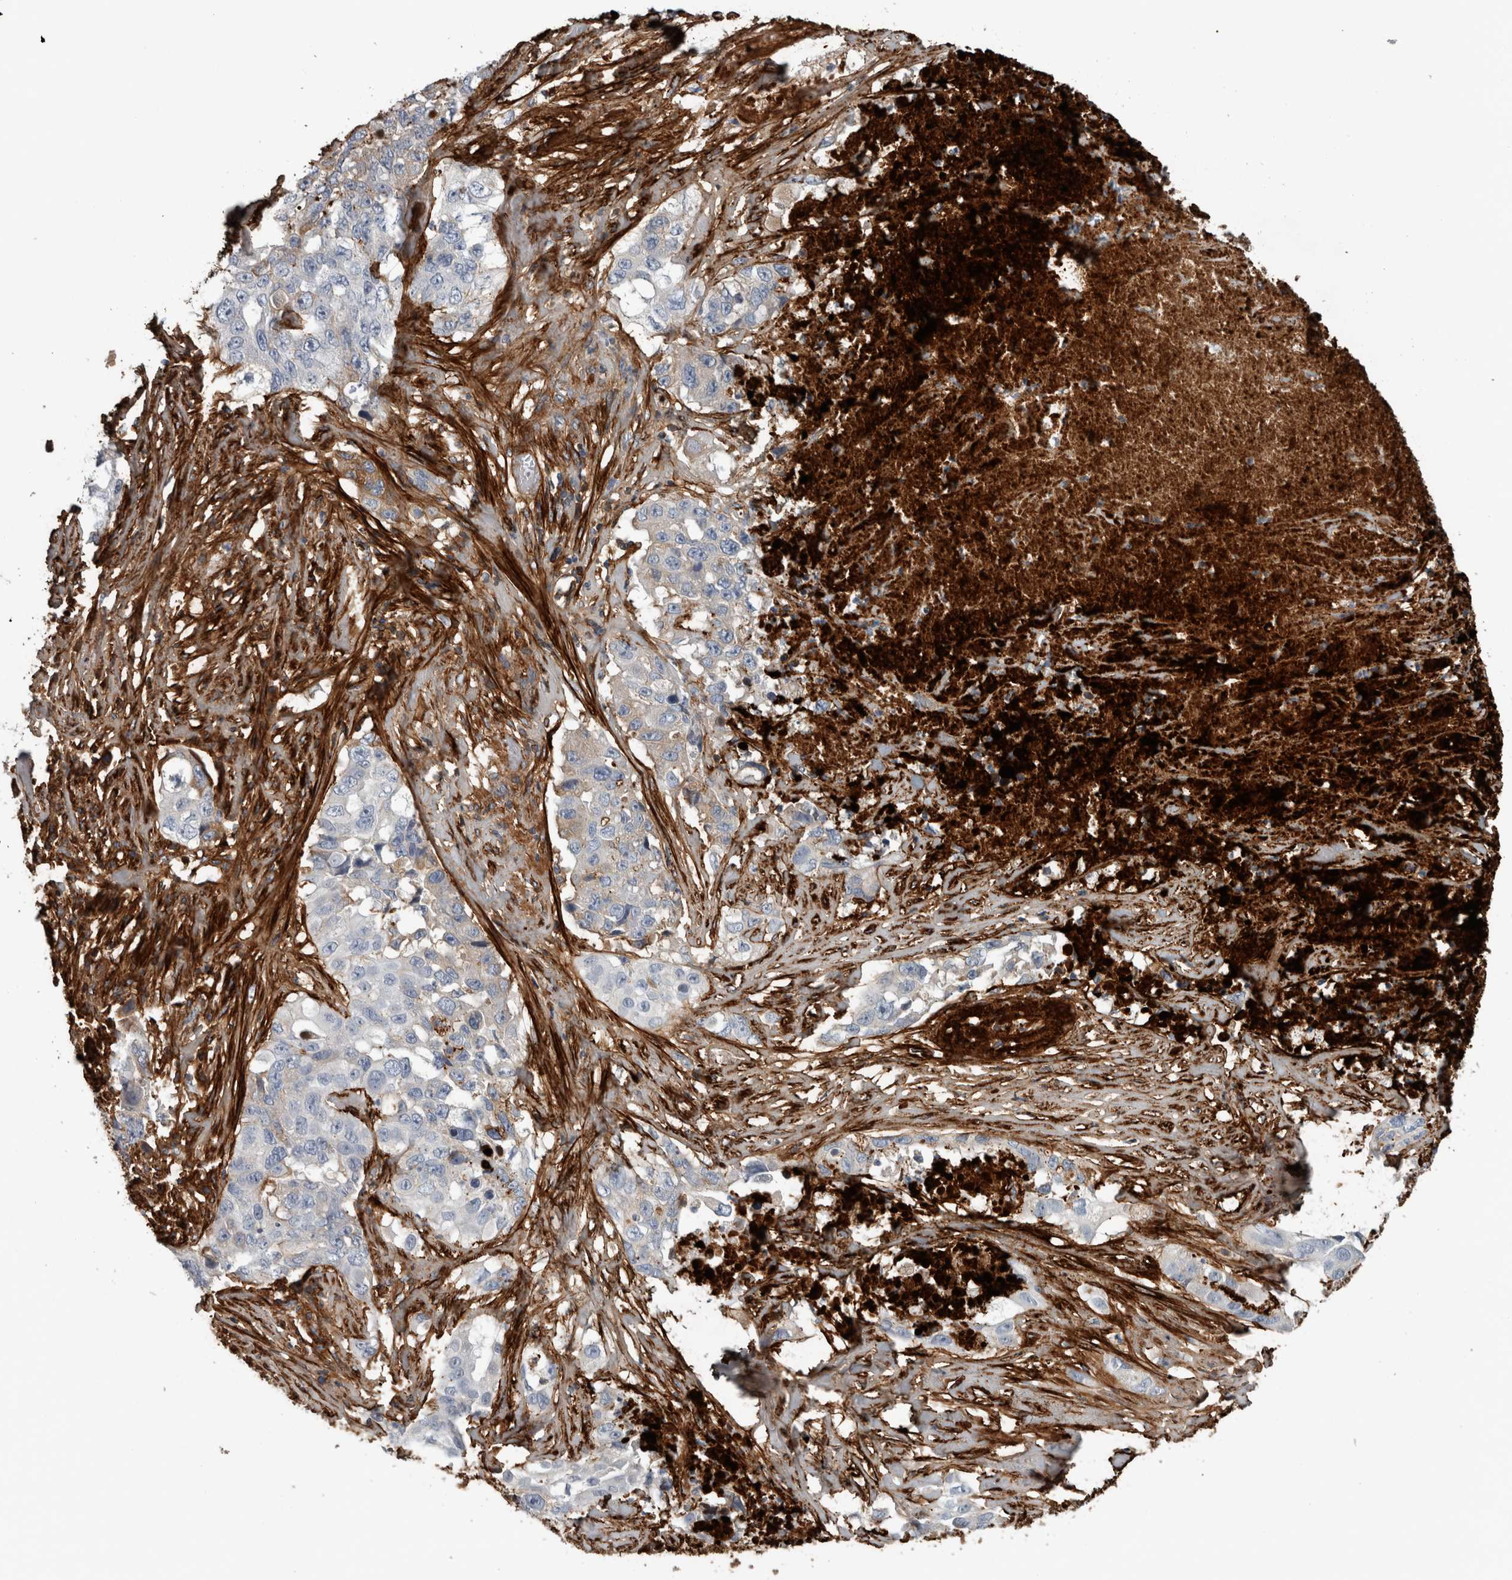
{"staining": {"intensity": "weak", "quantity": "<25%", "location": "cytoplasmic/membranous"}, "tissue": "lung cancer", "cell_type": "Tumor cells", "image_type": "cancer", "snomed": [{"axis": "morphology", "description": "Adenocarcinoma, NOS"}, {"axis": "topography", "description": "Lung"}], "caption": "IHC of human adenocarcinoma (lung) demonstrates no expression in tumor cells.", "gene": "FN1", "patient": {"sex": "female", "age": 51}}